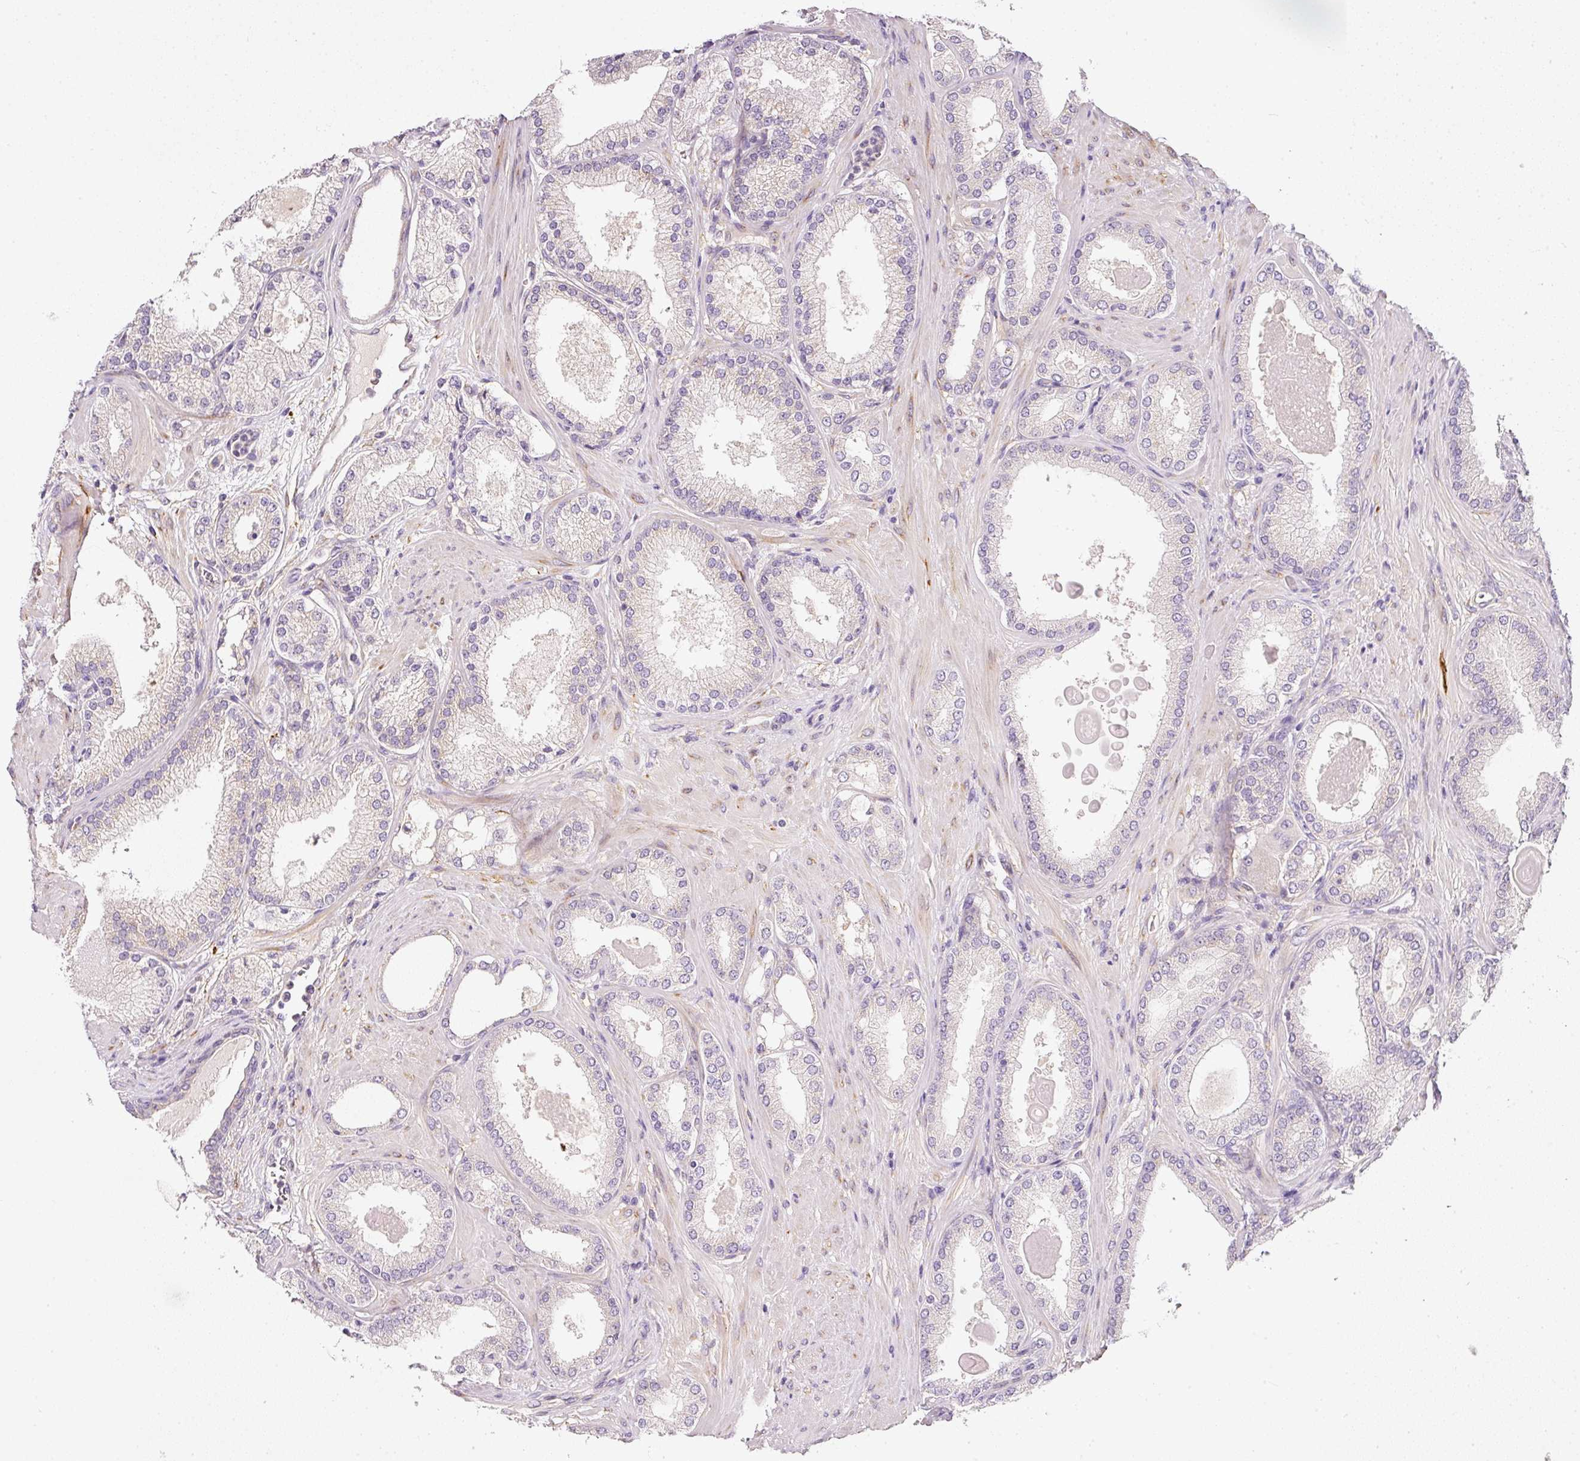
{"staining": {"intensity": "negative", "quantity": "none", "location": "none"}, "tissue": "prostate cancer", "cell_type": "Tumor cells", "image_type": "cancer", "snomed": [{"axis": "morphology", "description": "Adenocarcinoma, Low grade"}, {"axis": "topography", "description": "Prostate"}], "caption": "There is no significant staining in tumor cells of prostate low-grade adenocarcinoma.", "gene": "RNF167", "patient": {"sex": "male", "age": 59}}